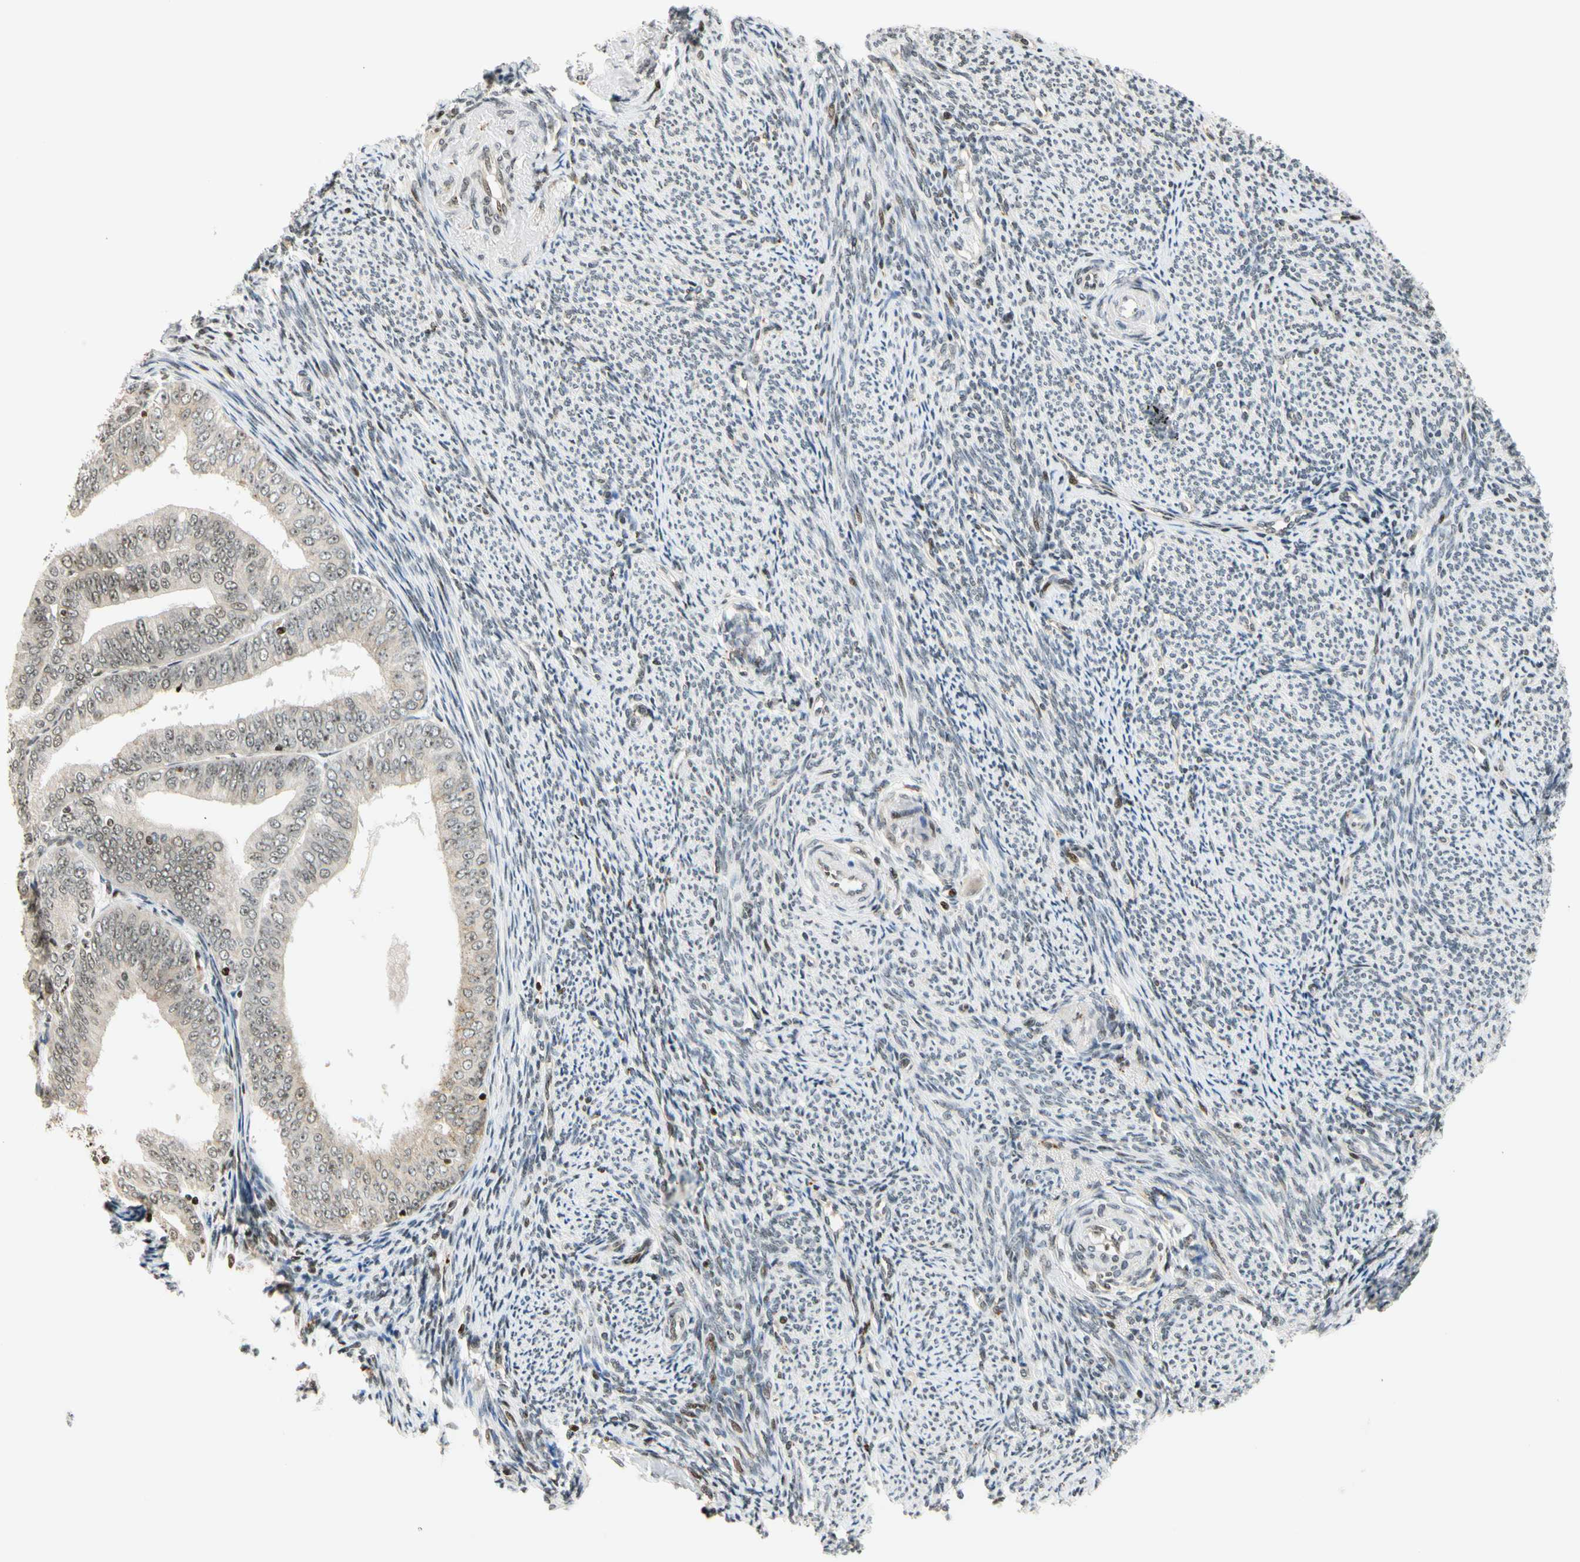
{"staining": {"intensity": "moderate", "quantity": "<25%", "location": "cytoplasmic/membranous,nuclear"}, "tissue": "endometrial cancer", "cell_type": "Tumor cells", "image_type": "cancer", "snomed": [{"axis": "morphology", "description": "Adenocarcinoma, NOS"}, {"axis": "topography", "description": "Endometrium"}], "caption": "This micrograph reveals immunohistochemistry (IHC) staining of human endometrial cancer, with low moderate cytoplasmic/membranous and nuclear staining in approximately <25% of tumor cells.", "gene": "CDK7", "patient": {"sex": "female", "age": 63}}